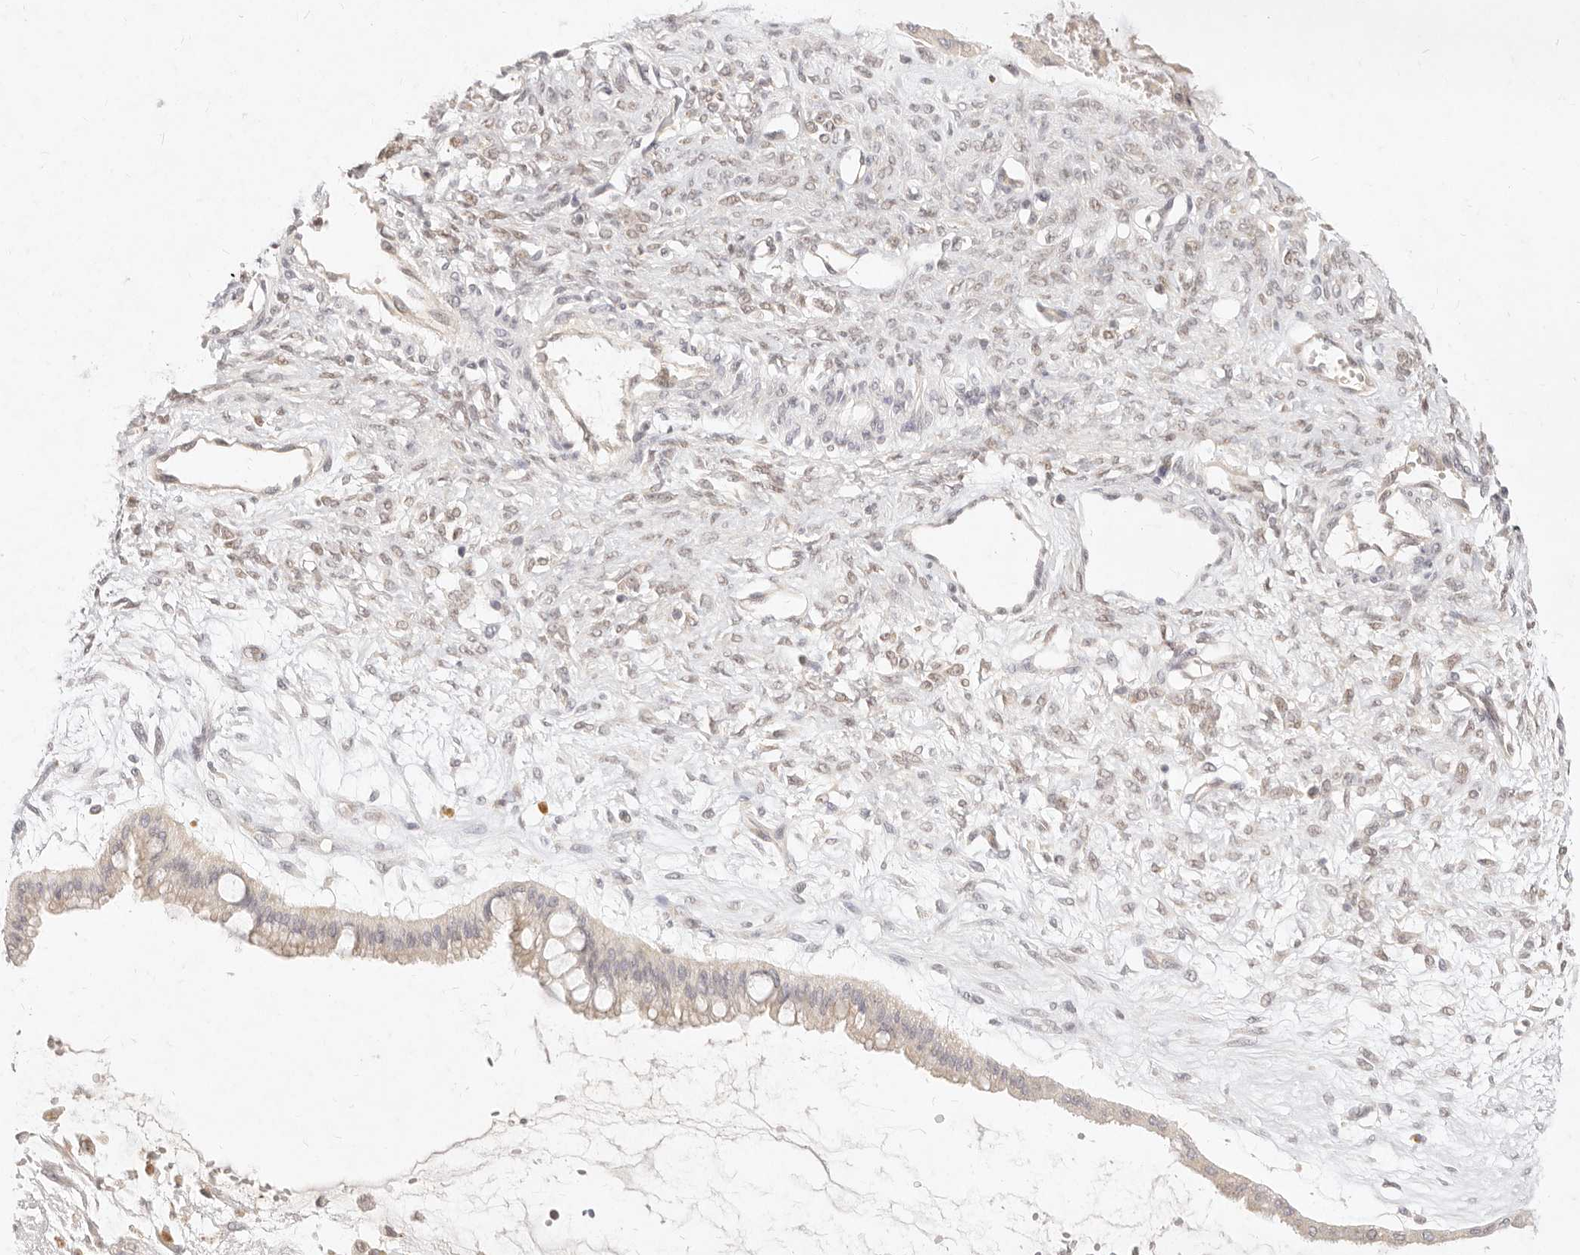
{"staining": {"intensity": "weak", "quantity": "<25%", "location": "cytoplasmic/membranous"}, "tissue": "ovarian cancer", "cell_type": "Tumor cells", "image_type": "cancer", "snomed": [{"axis": "morphology", "description": "Cystadenocarcinoma, mucinous, NOS"}, {"axis": "topography", "description": "Ovary"}], "caption": "Tumor cells are negative for brown protein staining in ovarian cancer.", "gene": "ASCL3", "patient": {"sex": "female", "age": 73}}